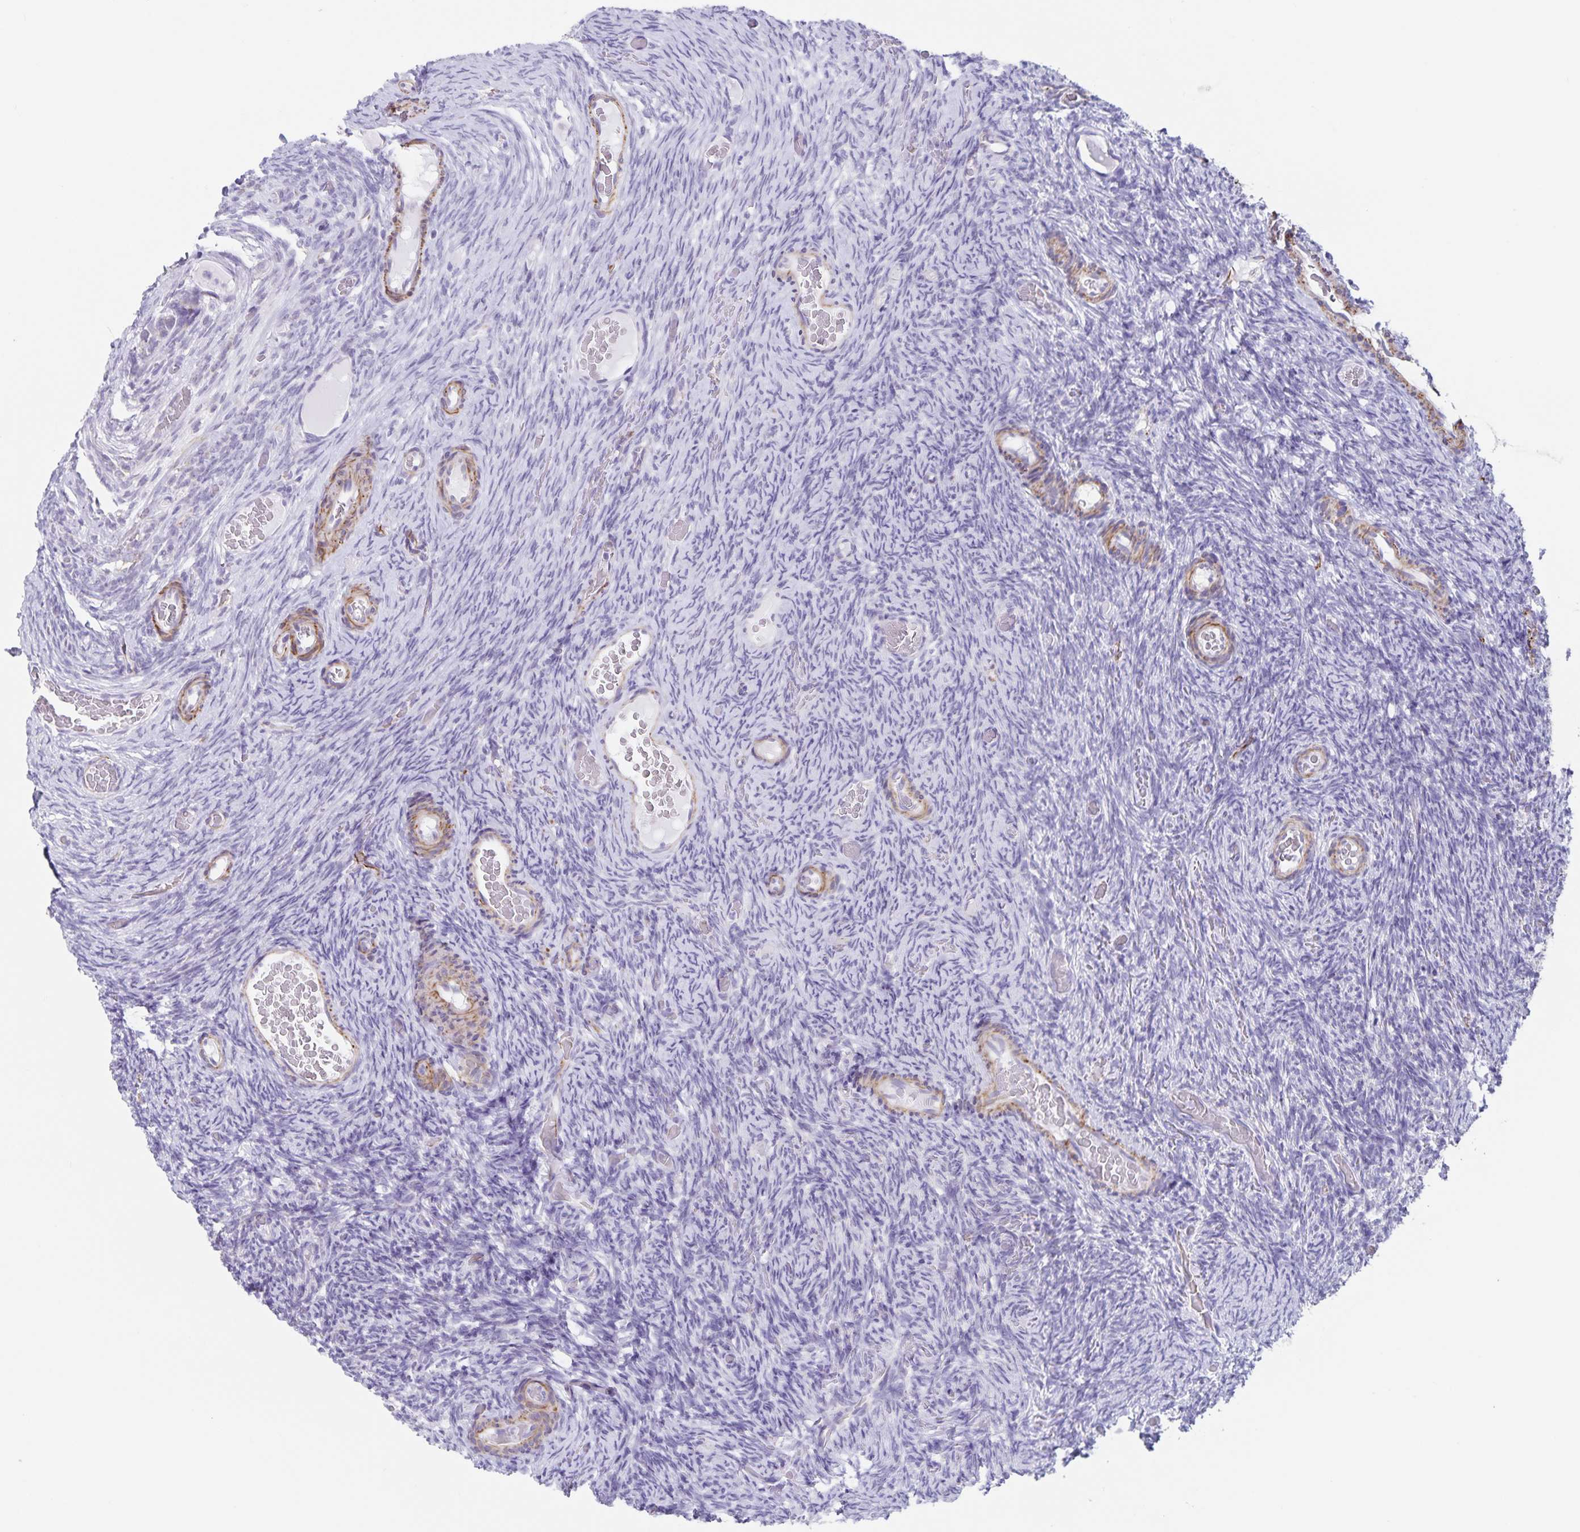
{"staining": {"intensity": "negative", "quantity": "none", "location": "none"}, "tissue": "ovary", "cell_type": "Ovarian stroma cells", "image_type": "normal", "snomed": [{"axis": "morphology", "description": "Normal tissue, NOS"}, {"axis": "topography", "description": "Ovary"}], "caption": "Histopathology image shows no significant protein expression in ovarian stroma cells of benign ovary. (Immunohistochemistry (ihc), brightfield microscopy, high magnification).", "gene": "SYNM", "patient": {"sex": "female", "age": 34}}